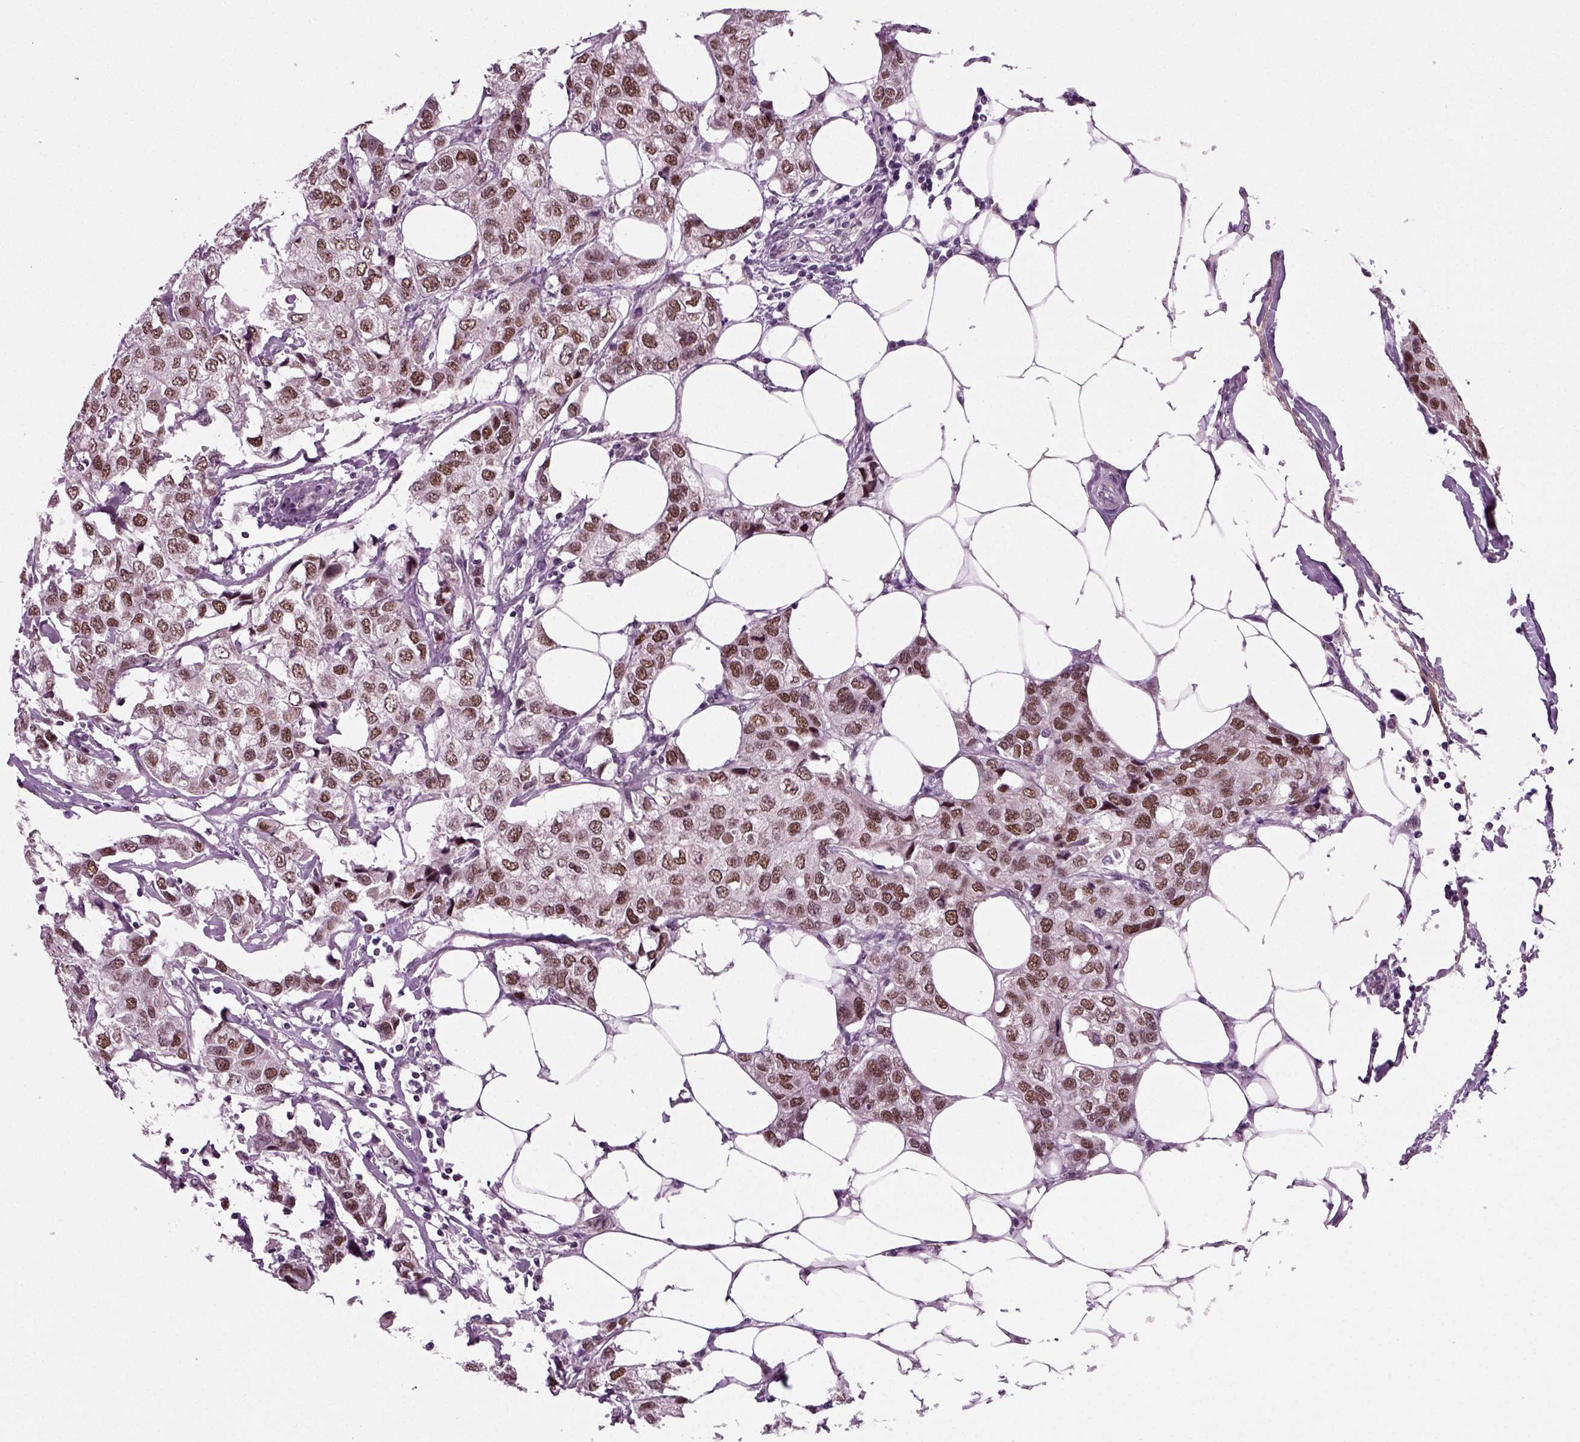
{"staining": {"intensity": "strong", "quantity": ">75%", "location": "nuclear"}, "tissue": "breast cancer", "cell_type": "Tumor cells", "image_type": "cancer", "snomed": [{"axis": "morphology", "description": "Duct carcinoma"}, {"axis": "topography", "description": "Breast"}], "caption": "Breast cancer (intraductal carcinoma) stained for a protein shows strong nuclear positivity in tumor cells.", "gene": "RCOR3", "patient": {"sex": "female", "age": 80}}